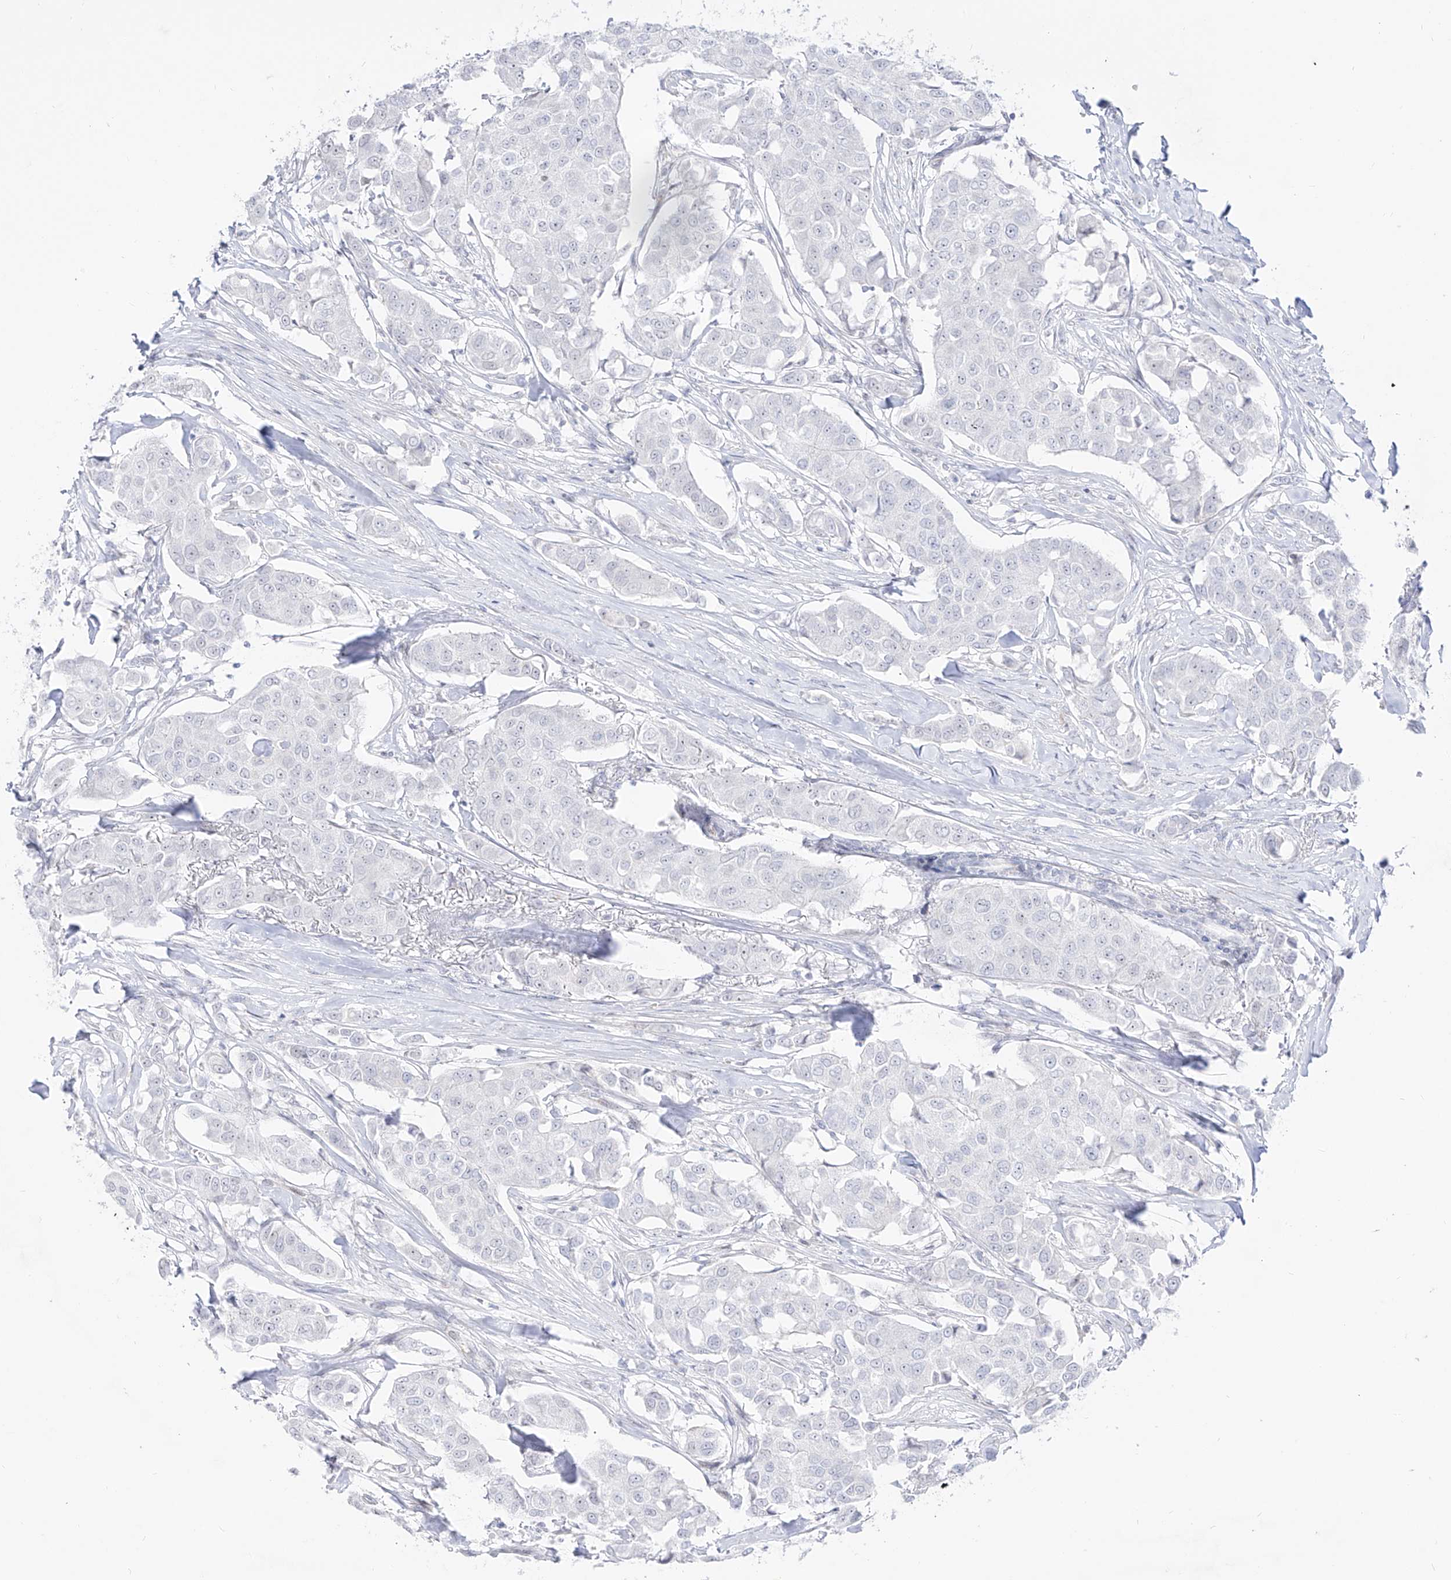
{"staining": {"intensity": "negative", "quantity": "none", "location": "none"}, "tissue": "breast cancer", "cell_type": "Tumor cells", "image_type": "cancer", "snomed": [{"axis": "morphology", "description": "Duct carcinoma"}, {"axis": "topography", "description": "Breast"}], "caption": "There is no significant positivity in tumor cells of breast cancer (invasive ductal carcinoma). (Stains: DAB (3,3'-diaminobenzidine) IHC with hematoxylin counter stain, Microscopy: brightfield microscopy at high magnification).", "gene": "ZNF180", "patient": {"sex": "female", "age": 80}}